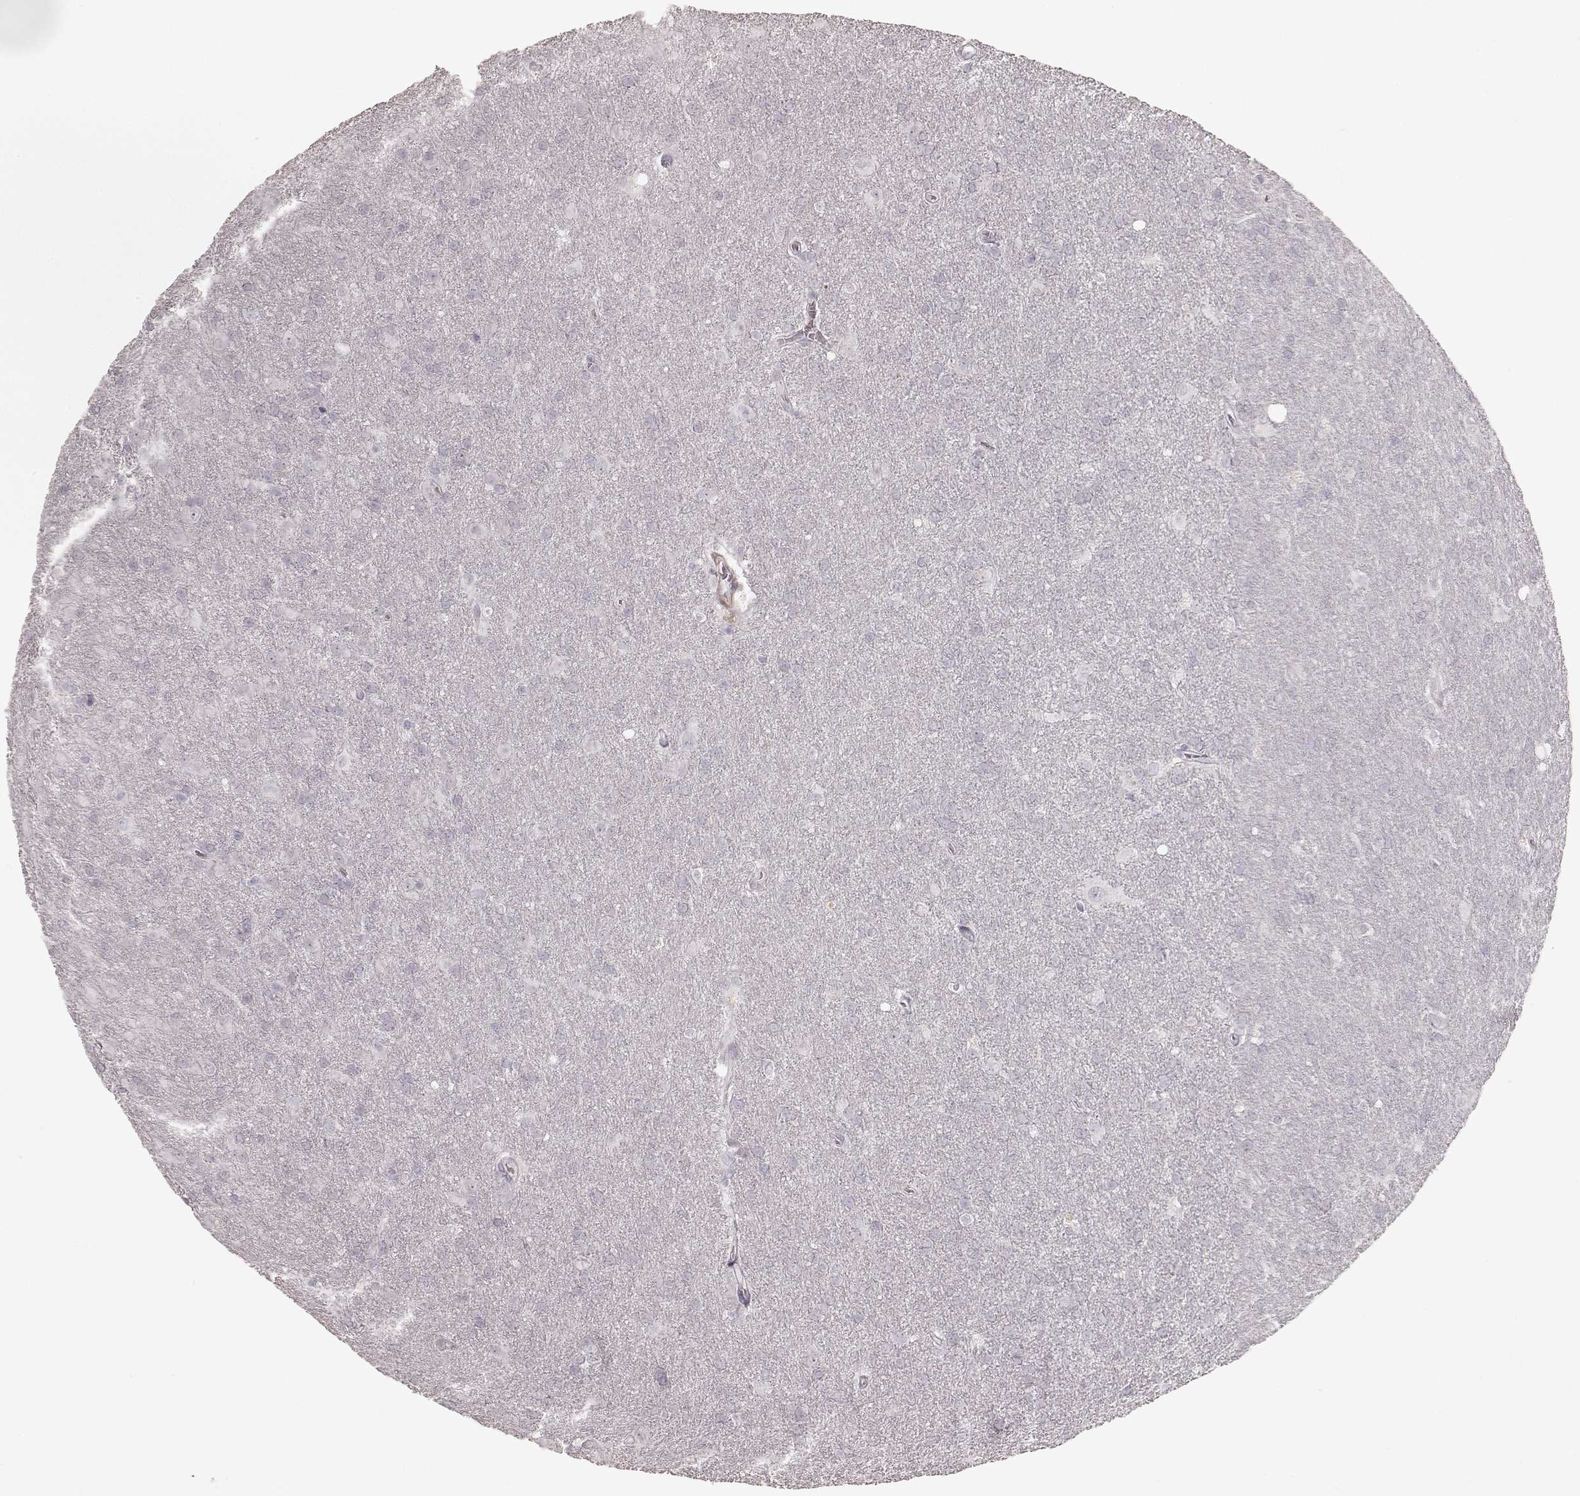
{"staining": {"intensity": "negative", "quantity": "none", "location": "none"}, "tissue": "glioma", "cell_type": "Tumor cells", "image_type": "cancer", "snomed": [{"axis": "morphology", "description": "Glioma, malignant, Low grade"}, {"axis": "topography", "description": "Brain"}], "caption": "This is an IHC micrograph of low-grade glioma (malignant). There is no positivity in tumor cells.", "gene": "PRLHR", "patient": {"sex": "male", "age": 58}}